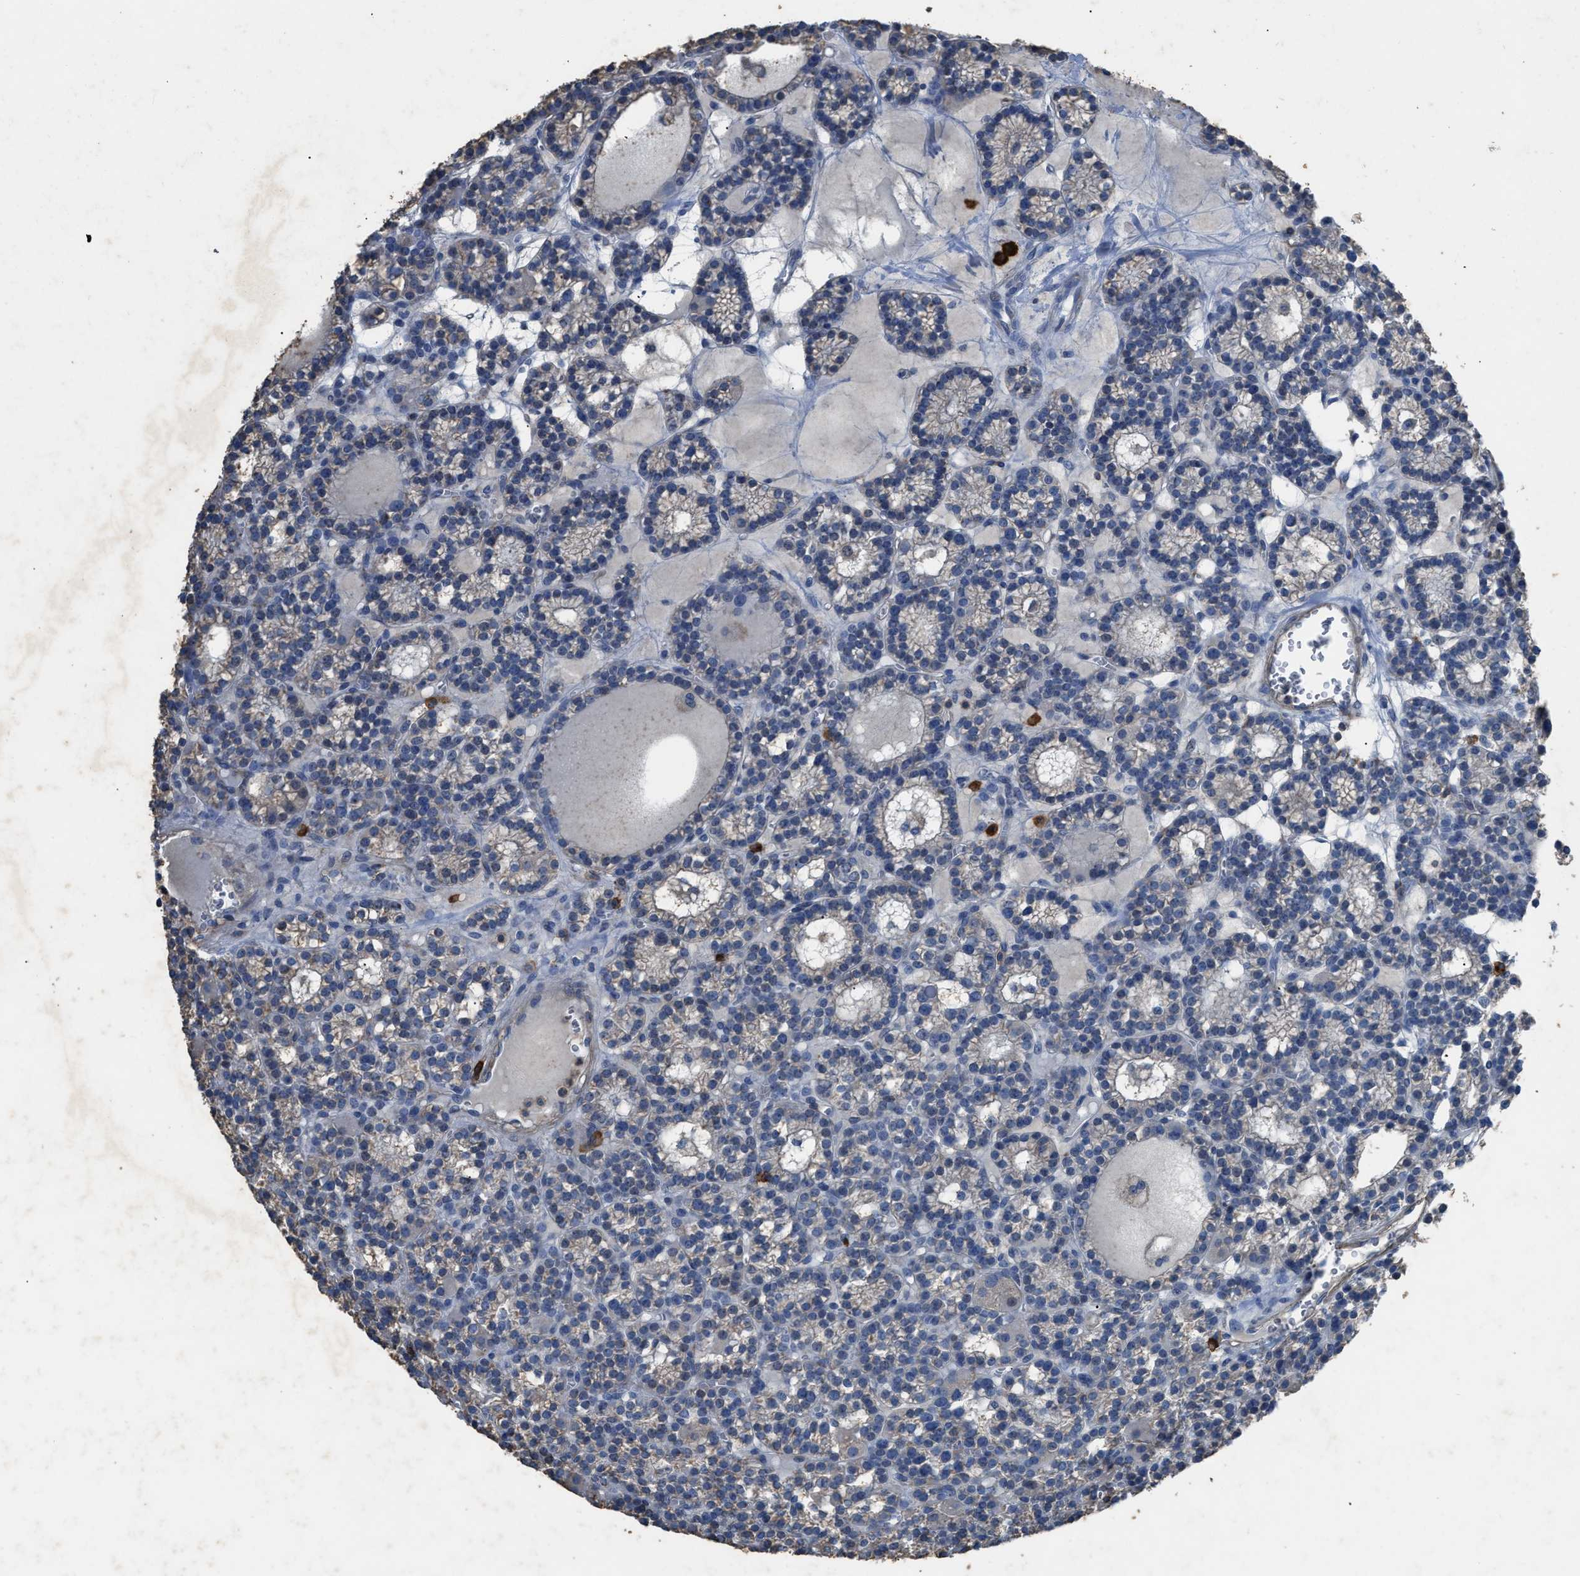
{"staining": {"intensity": "weak", "quantity": "25%-75%", "location": "cytoplasmic/membranous"}, "tissue": "parathyroid gland", "cell_type": "Glandular cells", "image_type": "normal", "snomed": [{"axis": "morphology", "description": "Normal tissue, NOS"}, {"axis": "morphology", "description": "Adenoma, NOS"}, {"axis": "topography", "description": "Parathyroid gland"}], "caption": "Protein expression analysis of unremarkable parathyroid gland reveals weak cytoplasmic/membranous expression in about 25%-75% of glandular cells.", "gene": "OR51E1", "patient": {"sex": "female", "age": 58}}